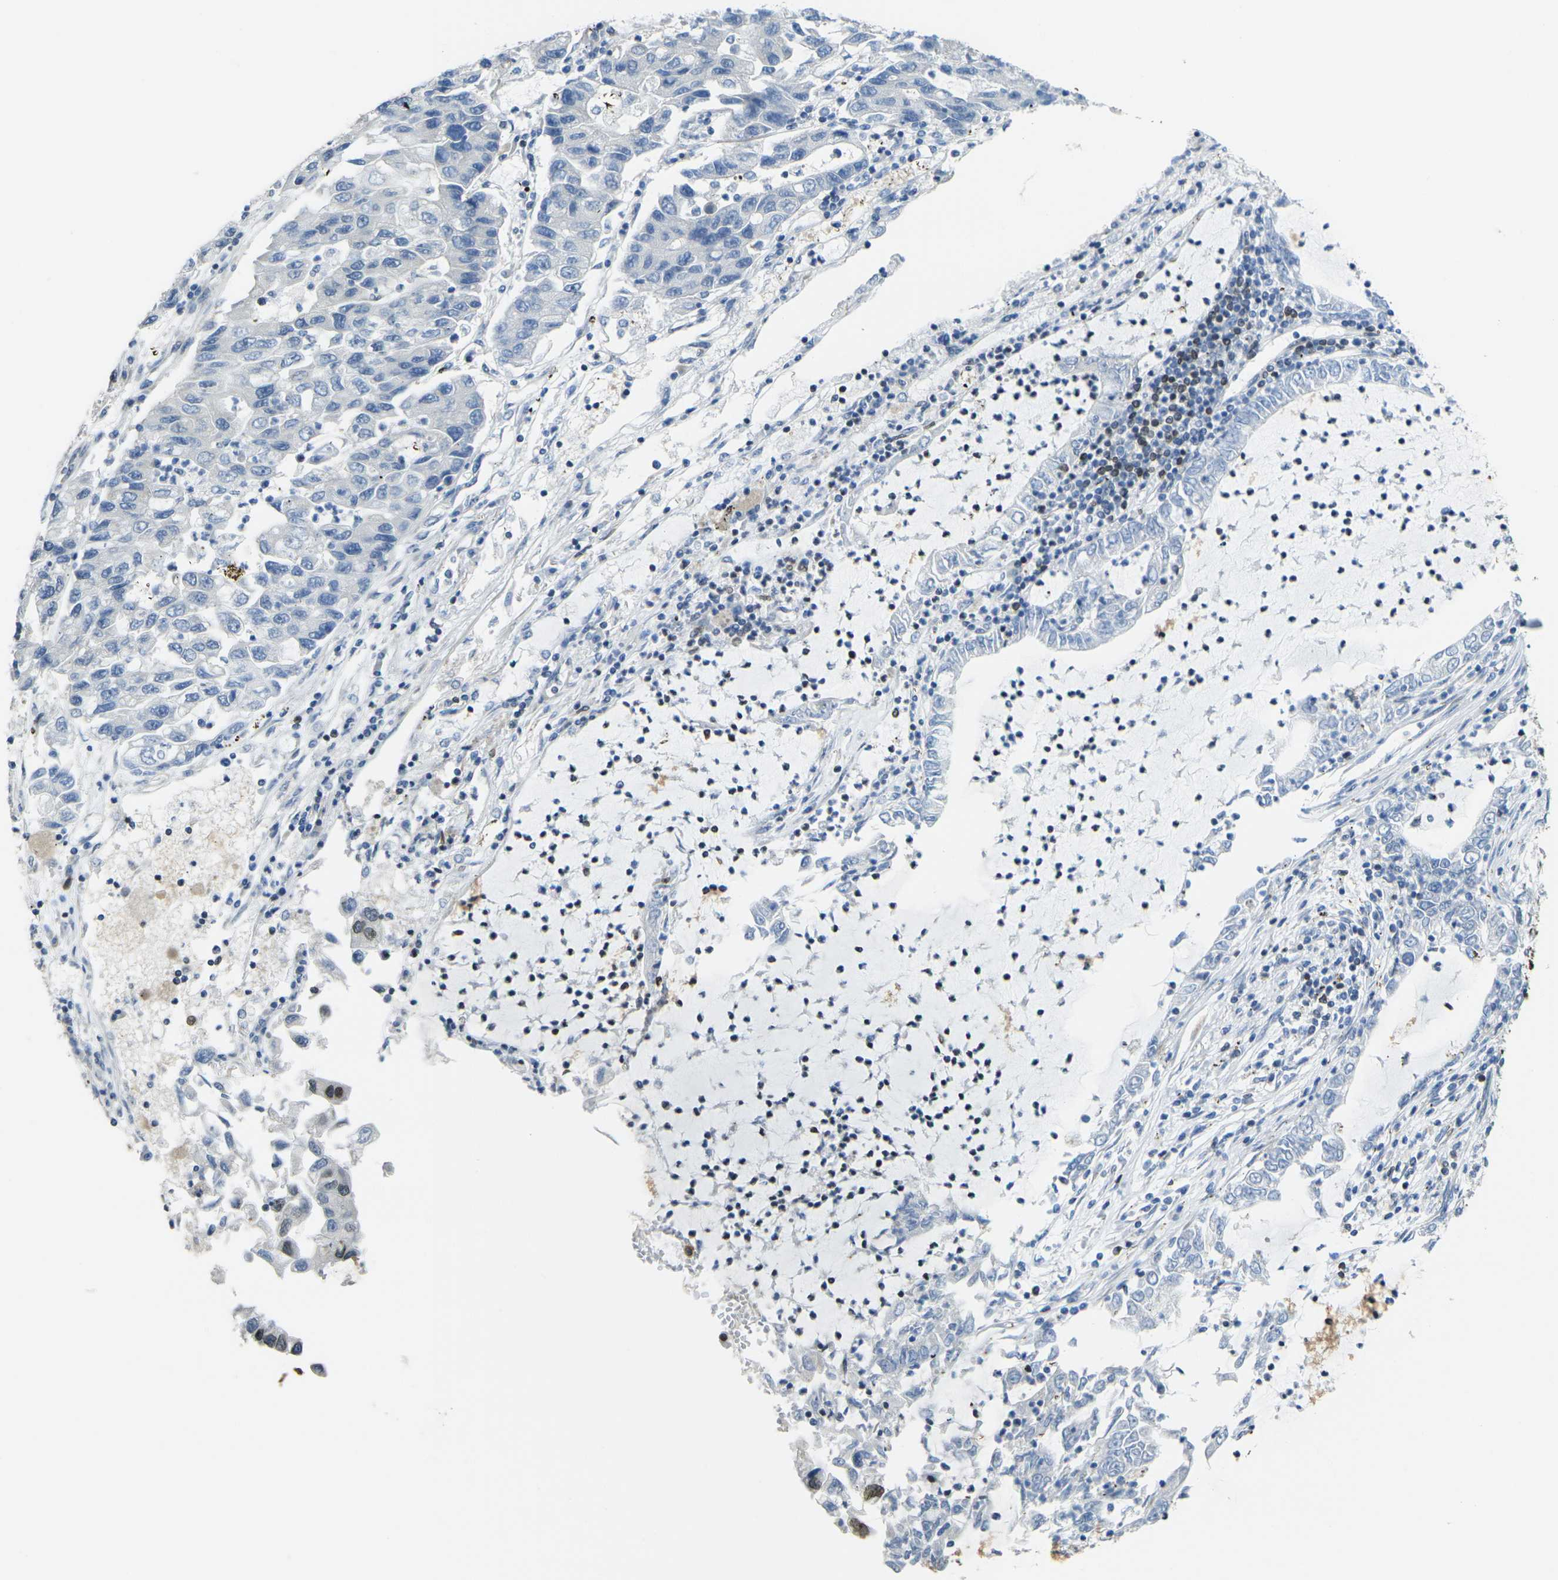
{"staining": {"intensity": "moderate", "quantity": "<25%", "location": "cytoplasmic/membranous,nuclear"}, "tissue": "lung cancer", "cell_type": "Tumor cells", "image_type": "cancer", "snomed": [{"axis": "morphology", "description": "Adenocarcinoma, NOS"}, {"axis": "topography", "description": "Lung"}], "caption": "Lung cancer (adenocarcinoma) stained with a protein marker shows moderate staining in tumor cells.", "gene": "BRDT", "patient": {"sex": "female", "age": 51}}